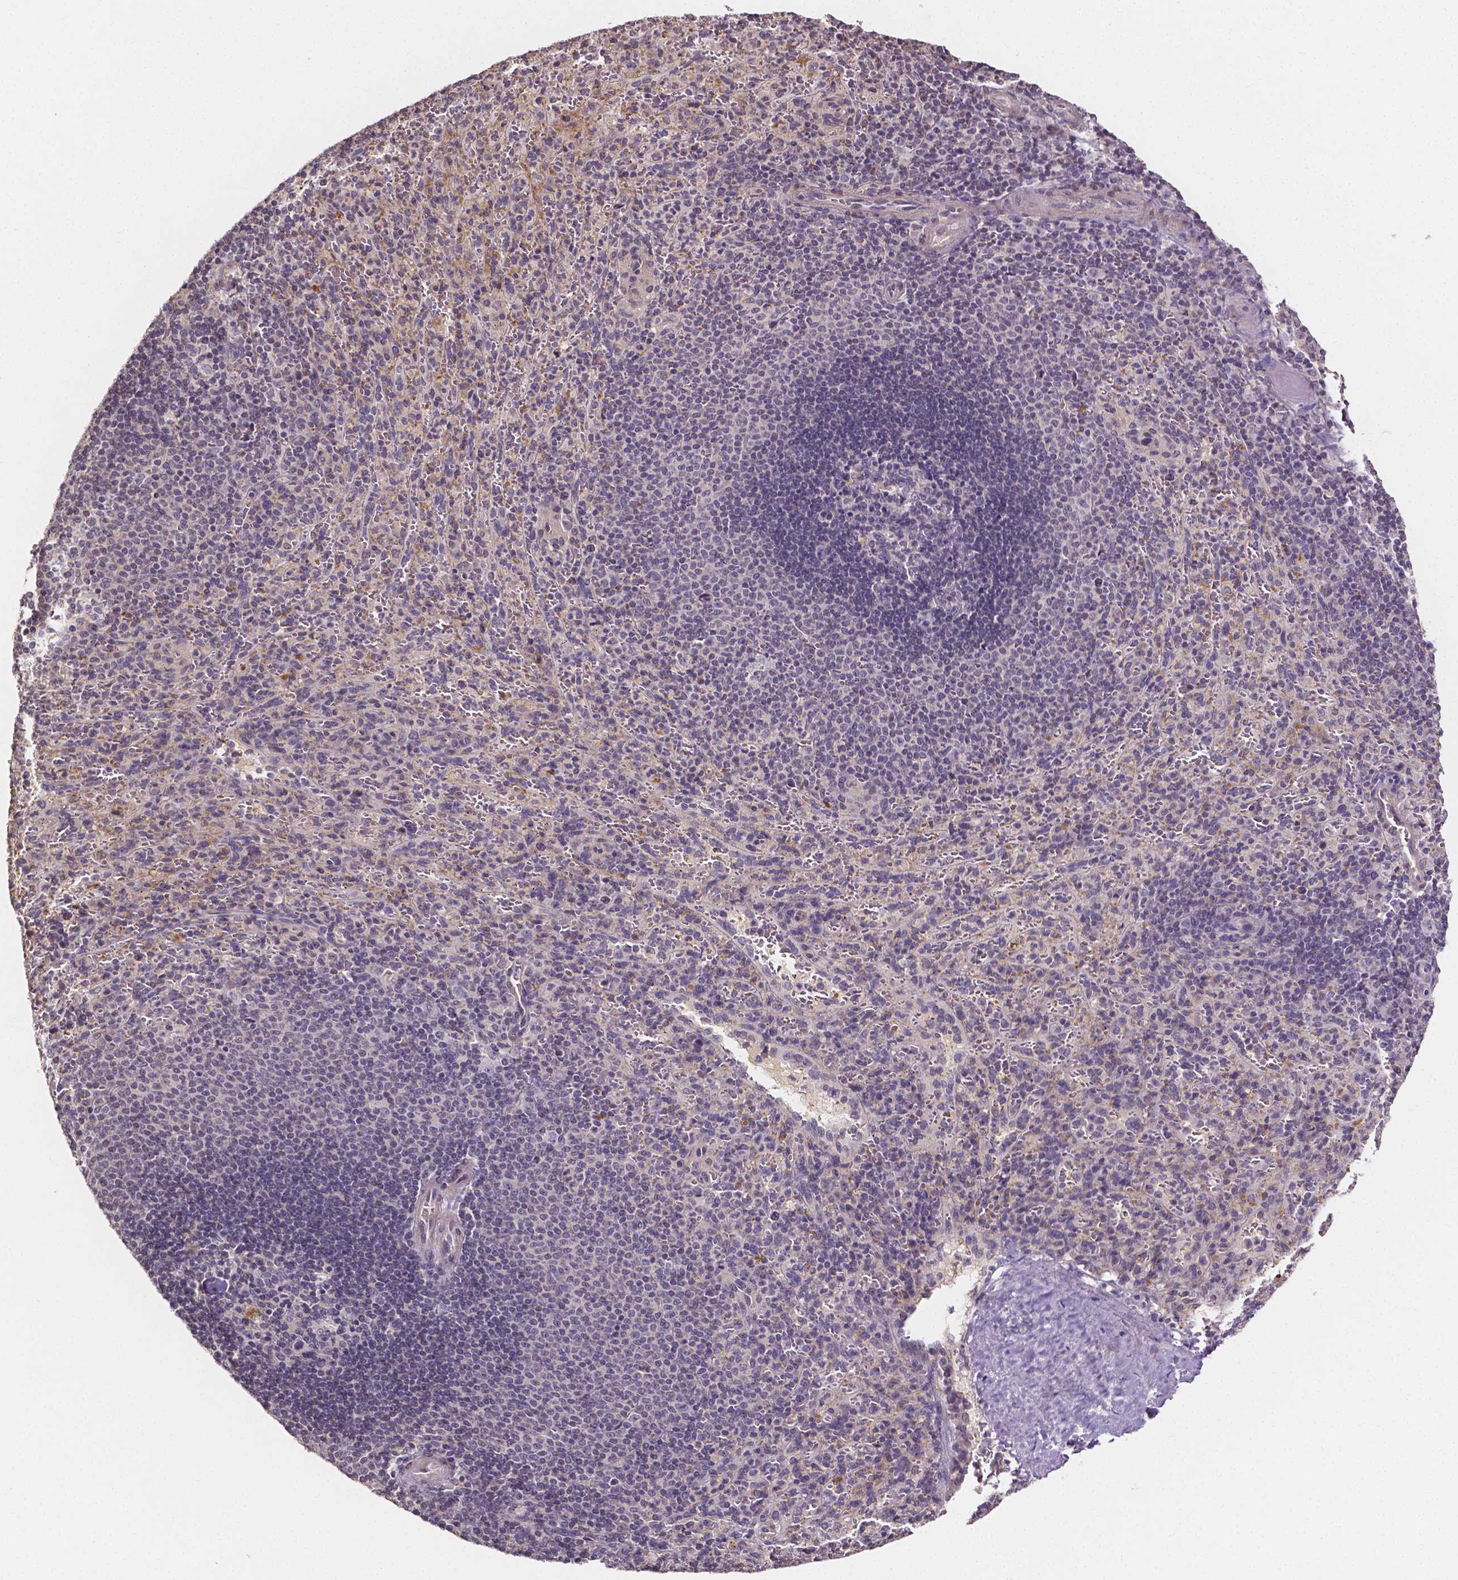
{"staining": {"intensity": "negative", "quantity": "none", "location": "none"}, "tissue": "spleen", "cell_type": "Cells in red pulp", "image_type": "normal", "snomed": [{"axis": "morphology", "description": "Normal tissue, NOS"}, {"axis": "topography", "description": "Spleen"}], "caption": "IHC of benign human spleen shows no expression in cells in red pulp.", "gene": "NRGN", "patient": {"sex": "male", "age": 57}}